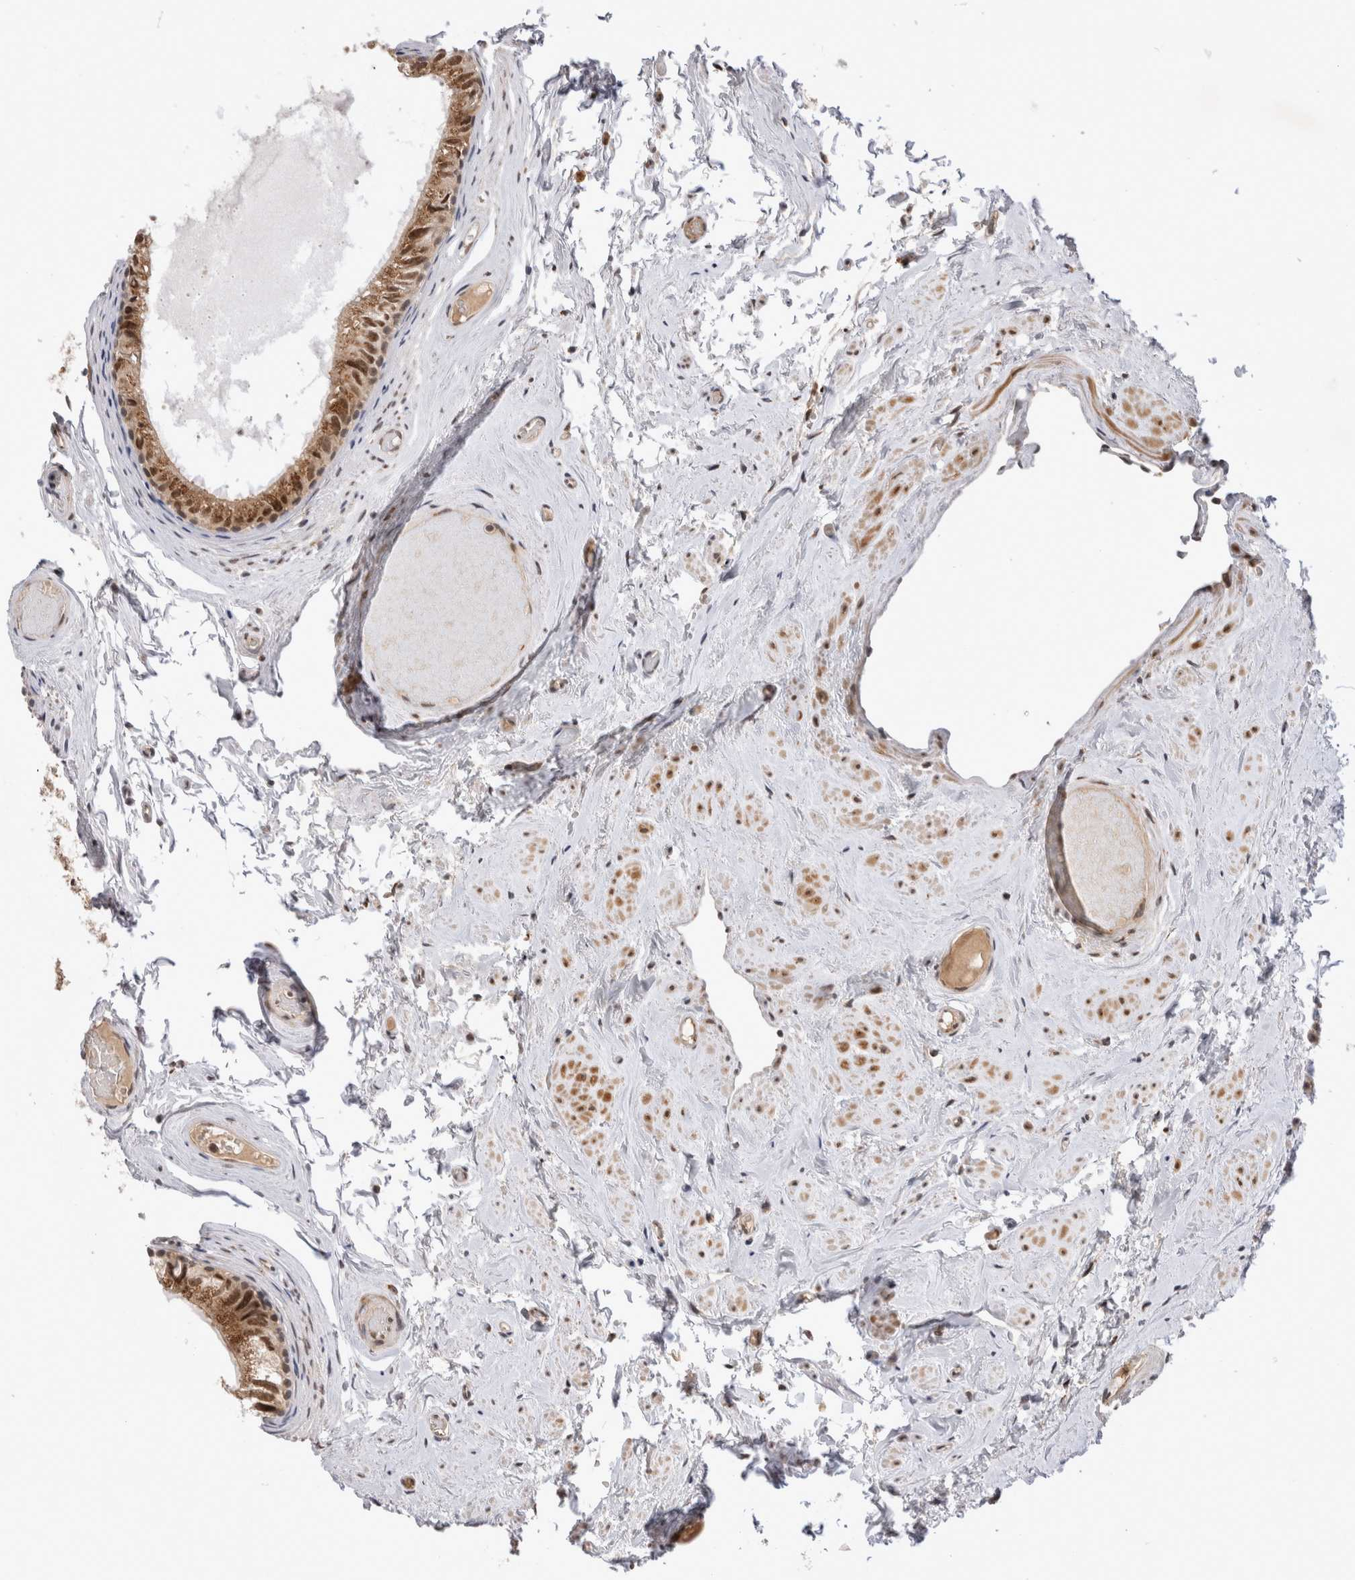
{"staining": {"intensity": "strong", "quantity": ">75%", "location": "nuclear"}, "tissue": "epididymis", "cell_type": "Glandular cells", "image_type": "normal", "snomed": [{"axis": "morphology", "description": "Normal tissue, NOS"}, {"axis": "topography", "description": "Epididymis"}], "caption": "Epididymis stained with IHC reveals strong nuclear expression in about >75% of glandular cells. (DAB (3,3'-diaminobenzidine) IHC, brown staining for protein, blue staining for nuclei).", "gene": "TMEM65", "patient": {"sex": "male", "age": 79}}